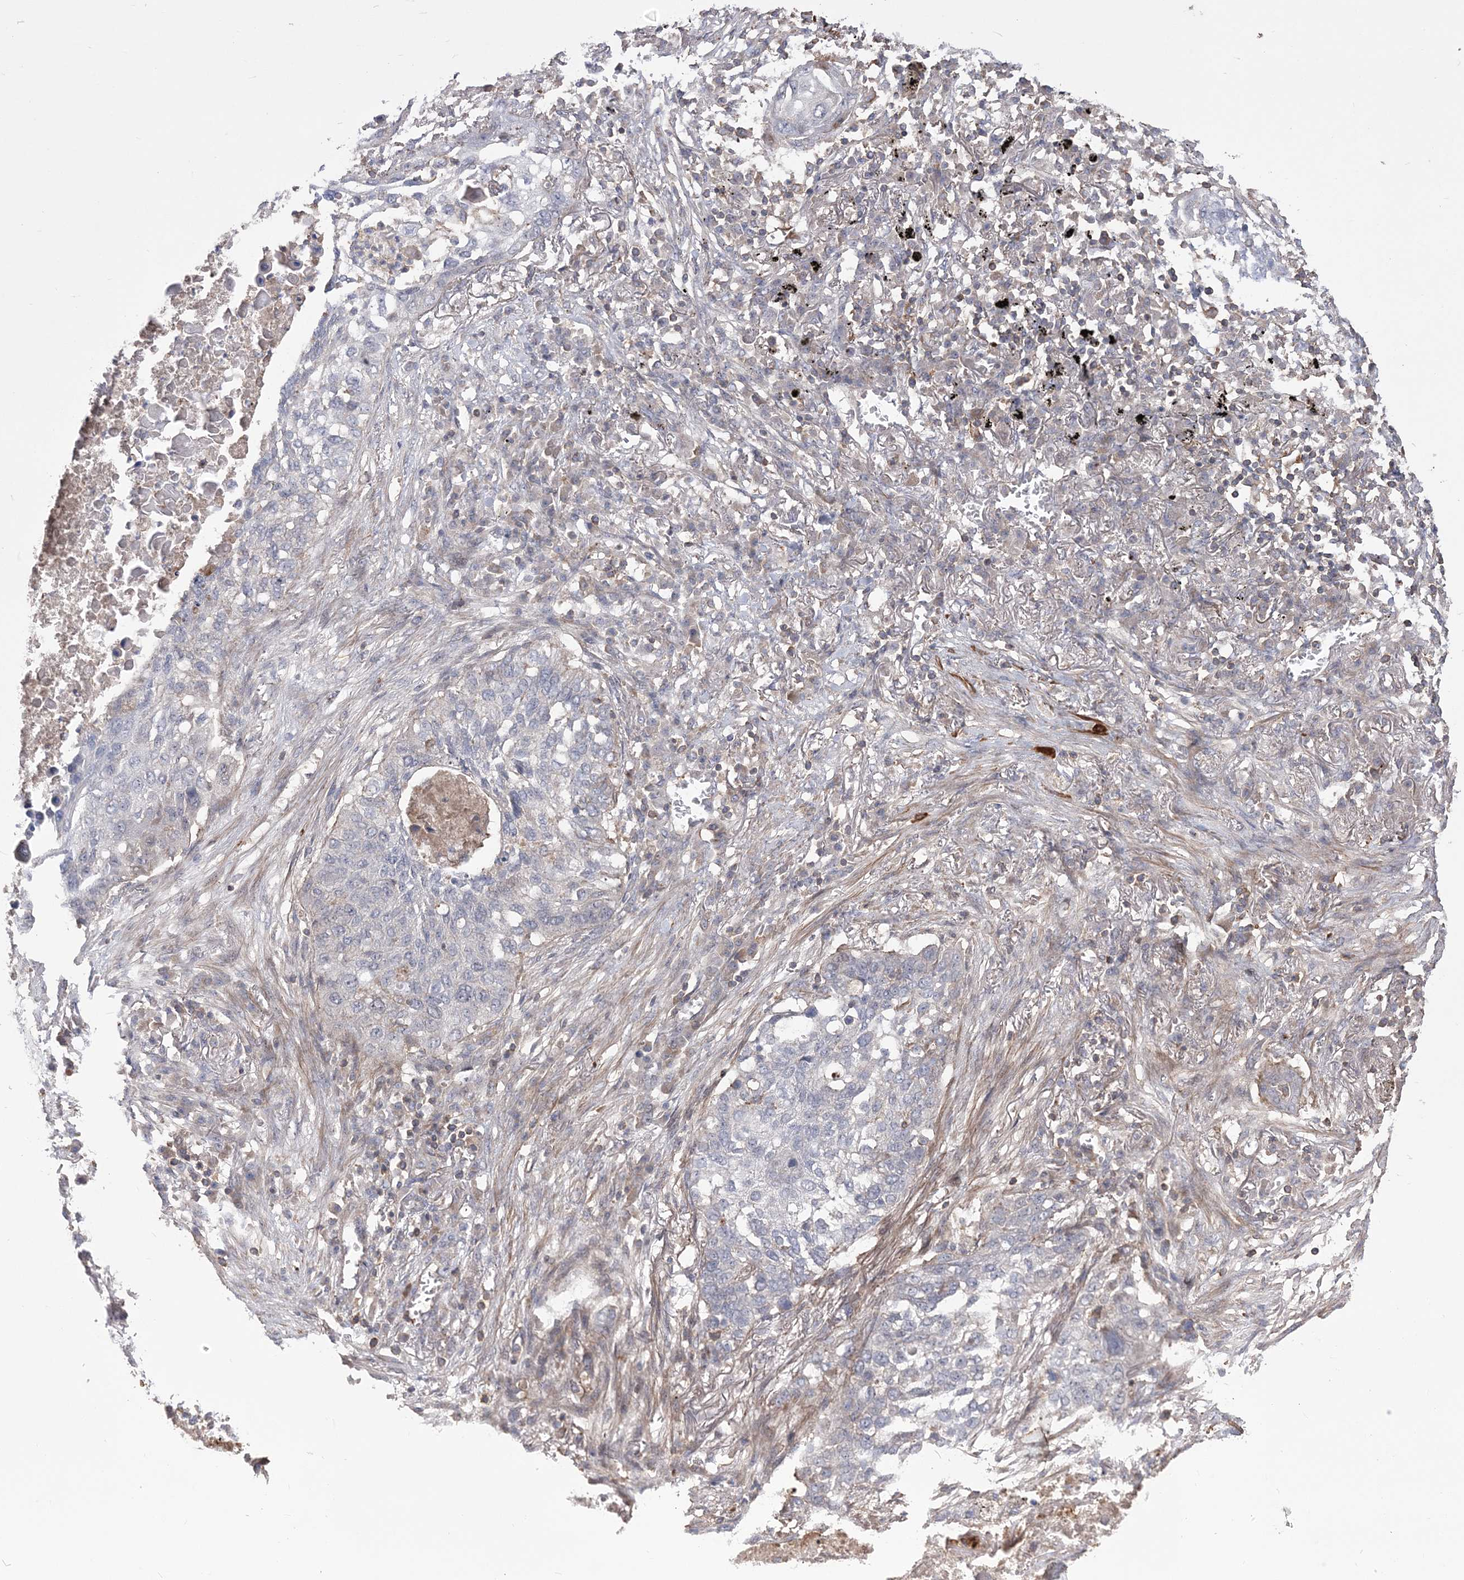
{"staining": {"intensity": "negative", "quantity": "none", "location": "none"}, "tissue": "lung cancer", "cell_type": "Tumor cells", "image_type": "cancer", "snomed": [{"axis": "morphology", "description": "Squamous cell carcinoma, NOS"}, {"axis": "topography", "description": "Lung"}], "caption": "Immunohistochemistry (IHC) photomicrograph of neoplastic tissue: human lung cancer (squamous cell carcinoma) stained with DAB reveals no significant protein staining in tumor cells. (Stains: DAB immunohistochemistry (IHC) with hematoxylin counter stain, Microscopy: brightfield microscopy at high magnification).", "gene": "SLFN14", "patient": {"sex": "female", "age": 63}}